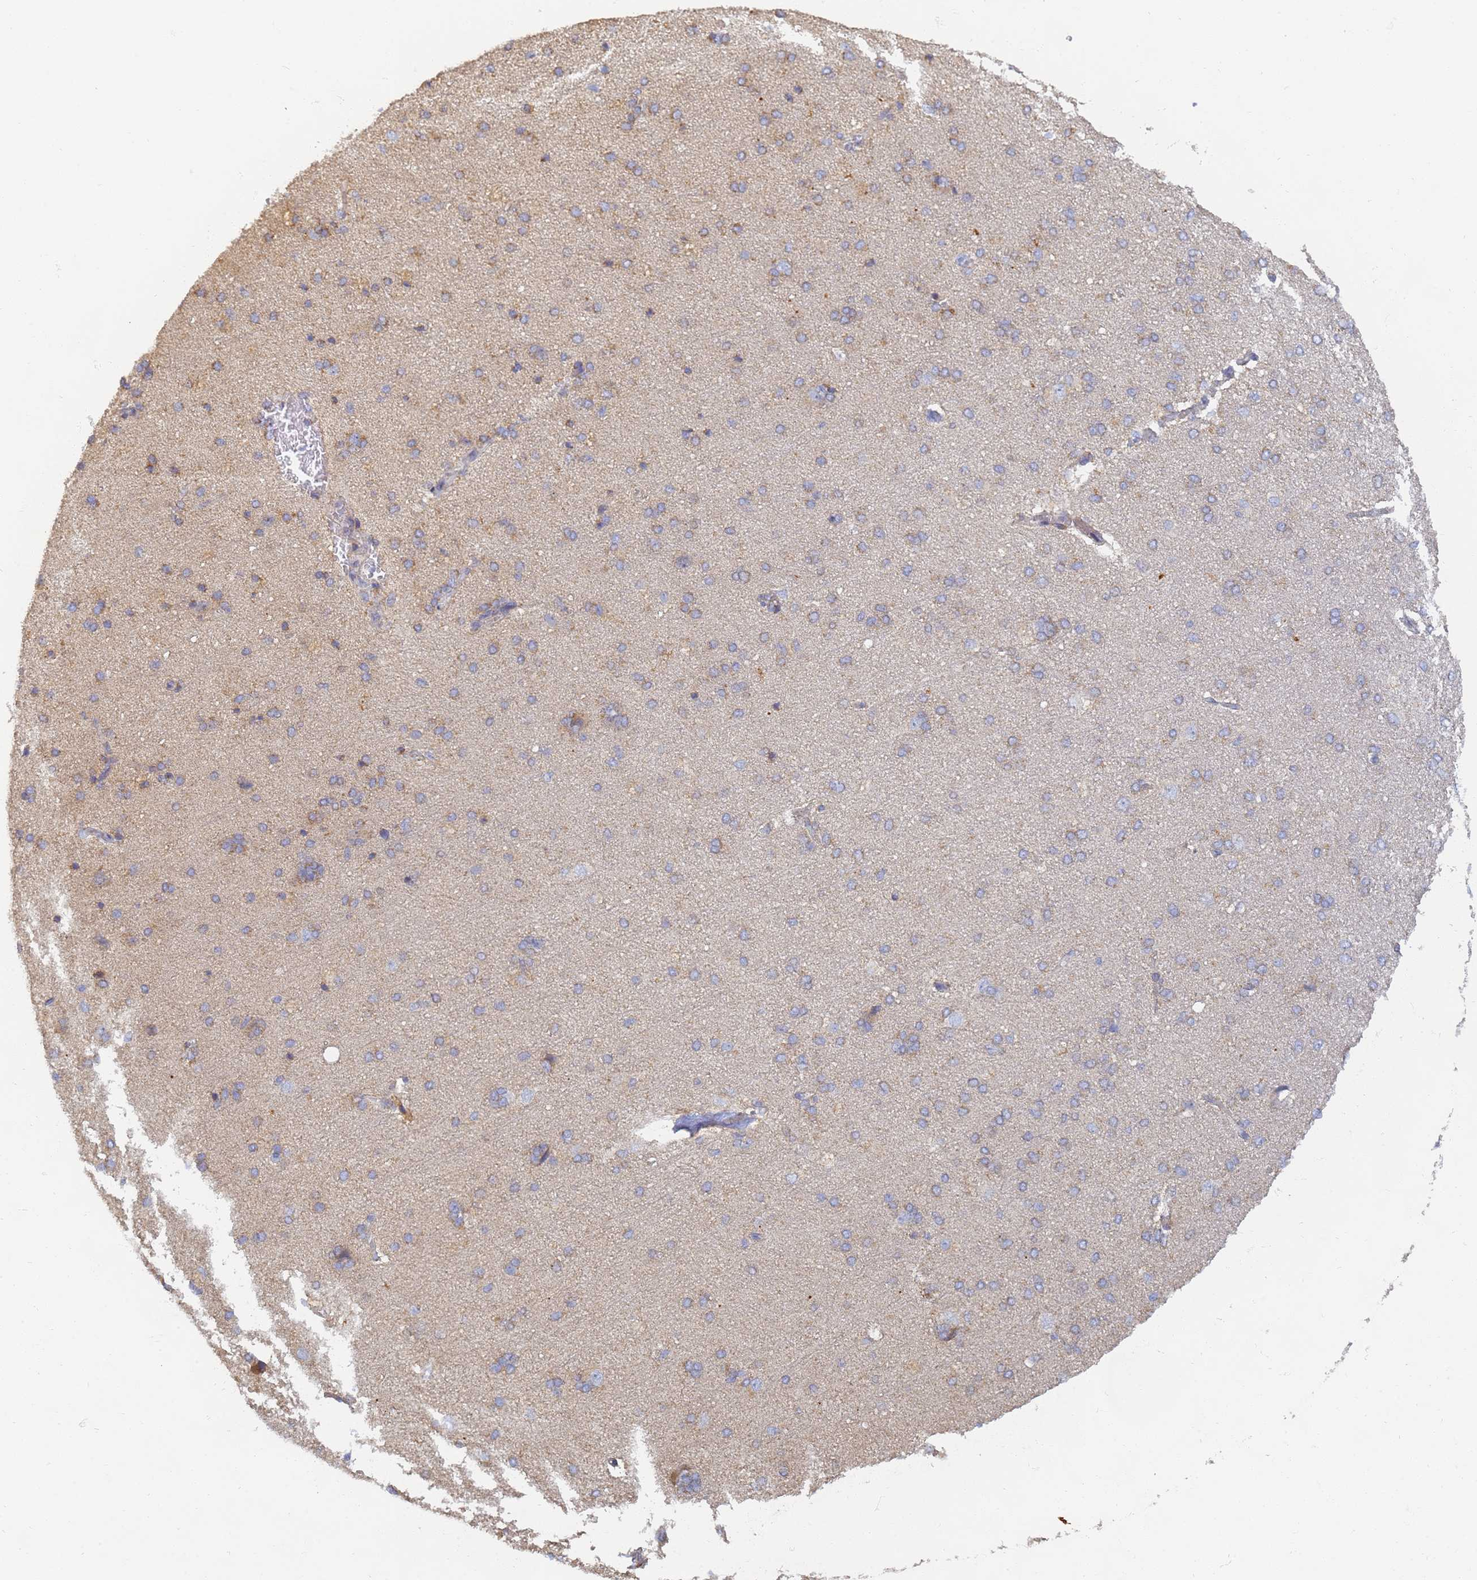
{"staining": {"intensity": "weak", "quantity": "<25%", "location": "cytoplasmic/membranous"}, "tissue": "cerebral cortex", "cell_type": "Endothelial cells", "image_type": "normal", "snomed": [{"axis": "morphology", "description": "Normal tissue, NOS"}, {"axis": "topography", "description": "Cerebral cortex"}], "caption": "The histopathology image displays no staining of endothelial cells in normal cerebral cortex. (DAB (3,3'-diaminobenzidine) immunohistochemistry (IHC) visualized using brightfield microscopy, high magnification).", "gene": "UTP23", "patient": {"sex": "male", "age": 62}}